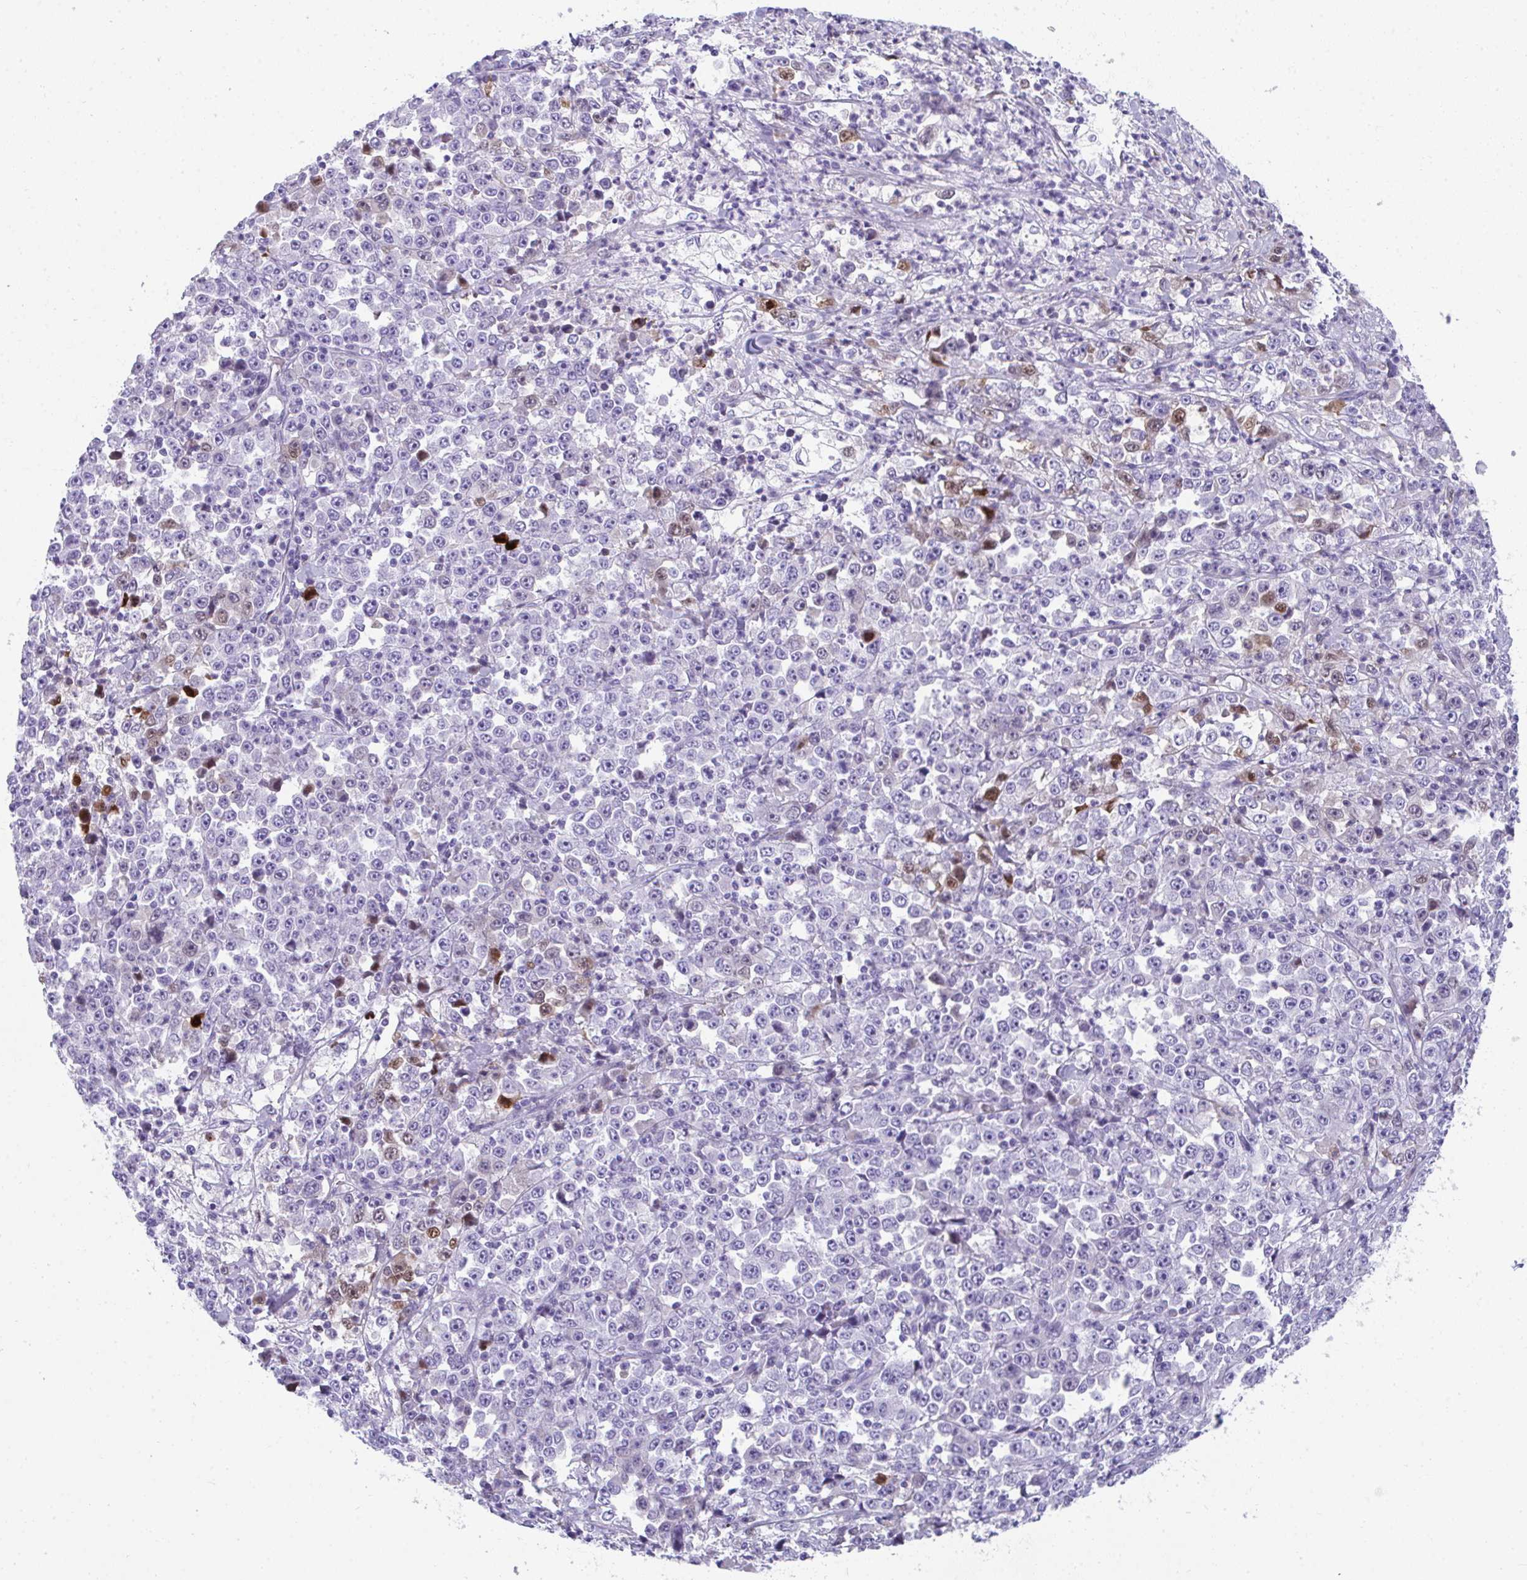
{"staining": {"intensity": "moderate", "quantity": "<25%", "location": "nuclear"}, "tissue": "stomach cancer", "cell_type": "Tumor cells", "image_type": "cancer", "snomed": [{"axis": "morphology", "description": "Normal tissue, NOS"}, {"axis": "morphology", "description": "Adenocarcinoma, NOS"}, {"axis": "topography", "description": "Stomach, upper"}, {"axis": "topography", "description": "Stomach"}], "caption": "Protein expression analysis of human stomach cancer (adenocarcinoma) reveals moderate nuclear staining in about <25% of tumor cells. (Stains: DAB in brown, nuclei in blue, Microscopy: brightfield microscopy at high magnification).", "gene": "TTC30B", "patient": {"sex": "male", "age": 59}}